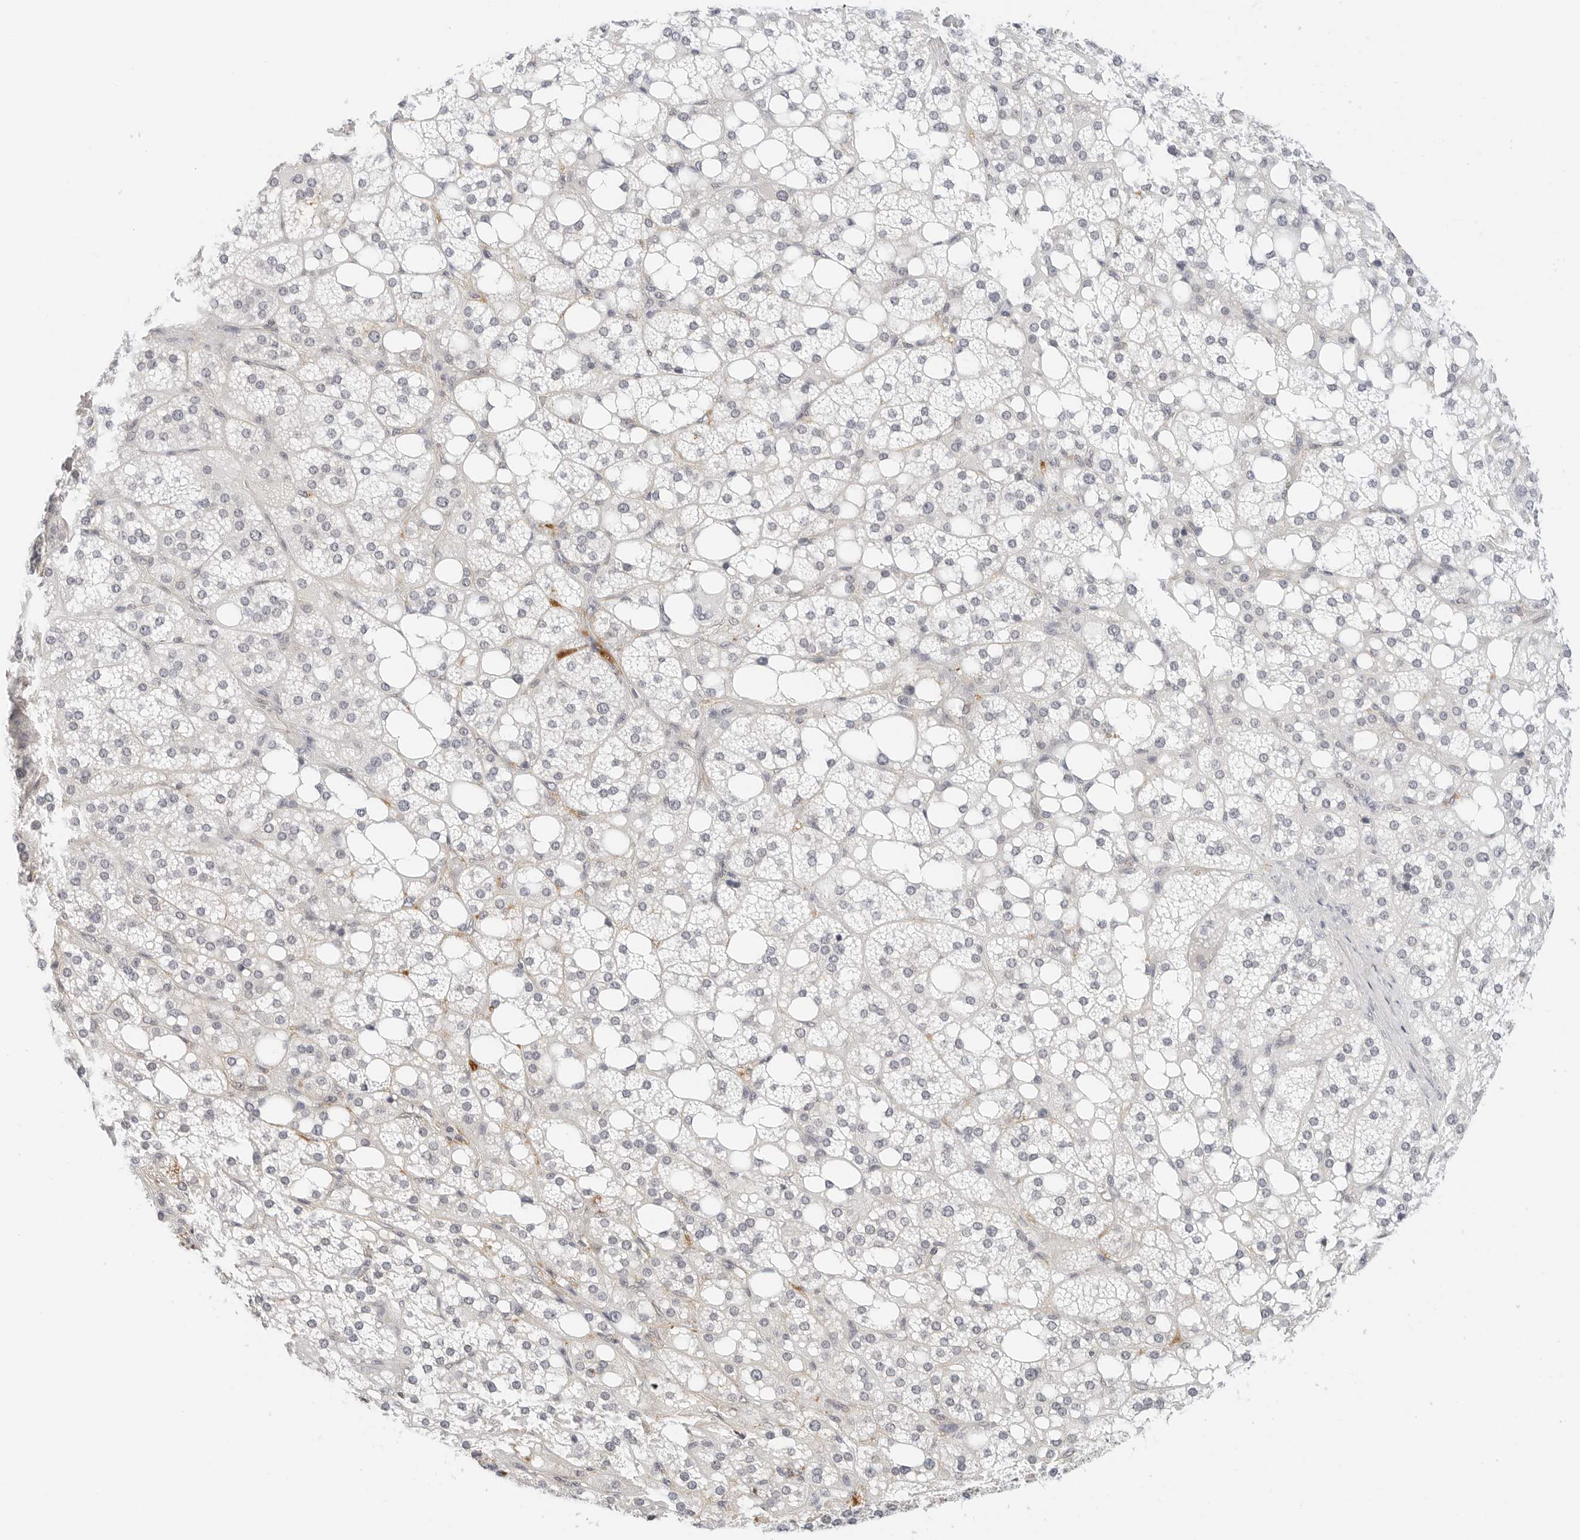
{"staining": {"intensity": "strong", "quantity": "<25%", "location": "cytoplasmic/membranous"}, "tissue": "adrenal gland", "cell_type": "Glandular cells", "image_type": "normal", "snomed": [{"axis": "morphology", "description": "Normal tissue, NOS"}, {"axis": "topography", "description": "Adrenal gland"}], "caption": "The histopathology image demonstrates a brown stain indicating the presence of a protein in the cytoplasmic/membranous of glandular cells in adrenal gland.", "gene": "PKDCC", "patient": {"sex": "female", "age": 59}}